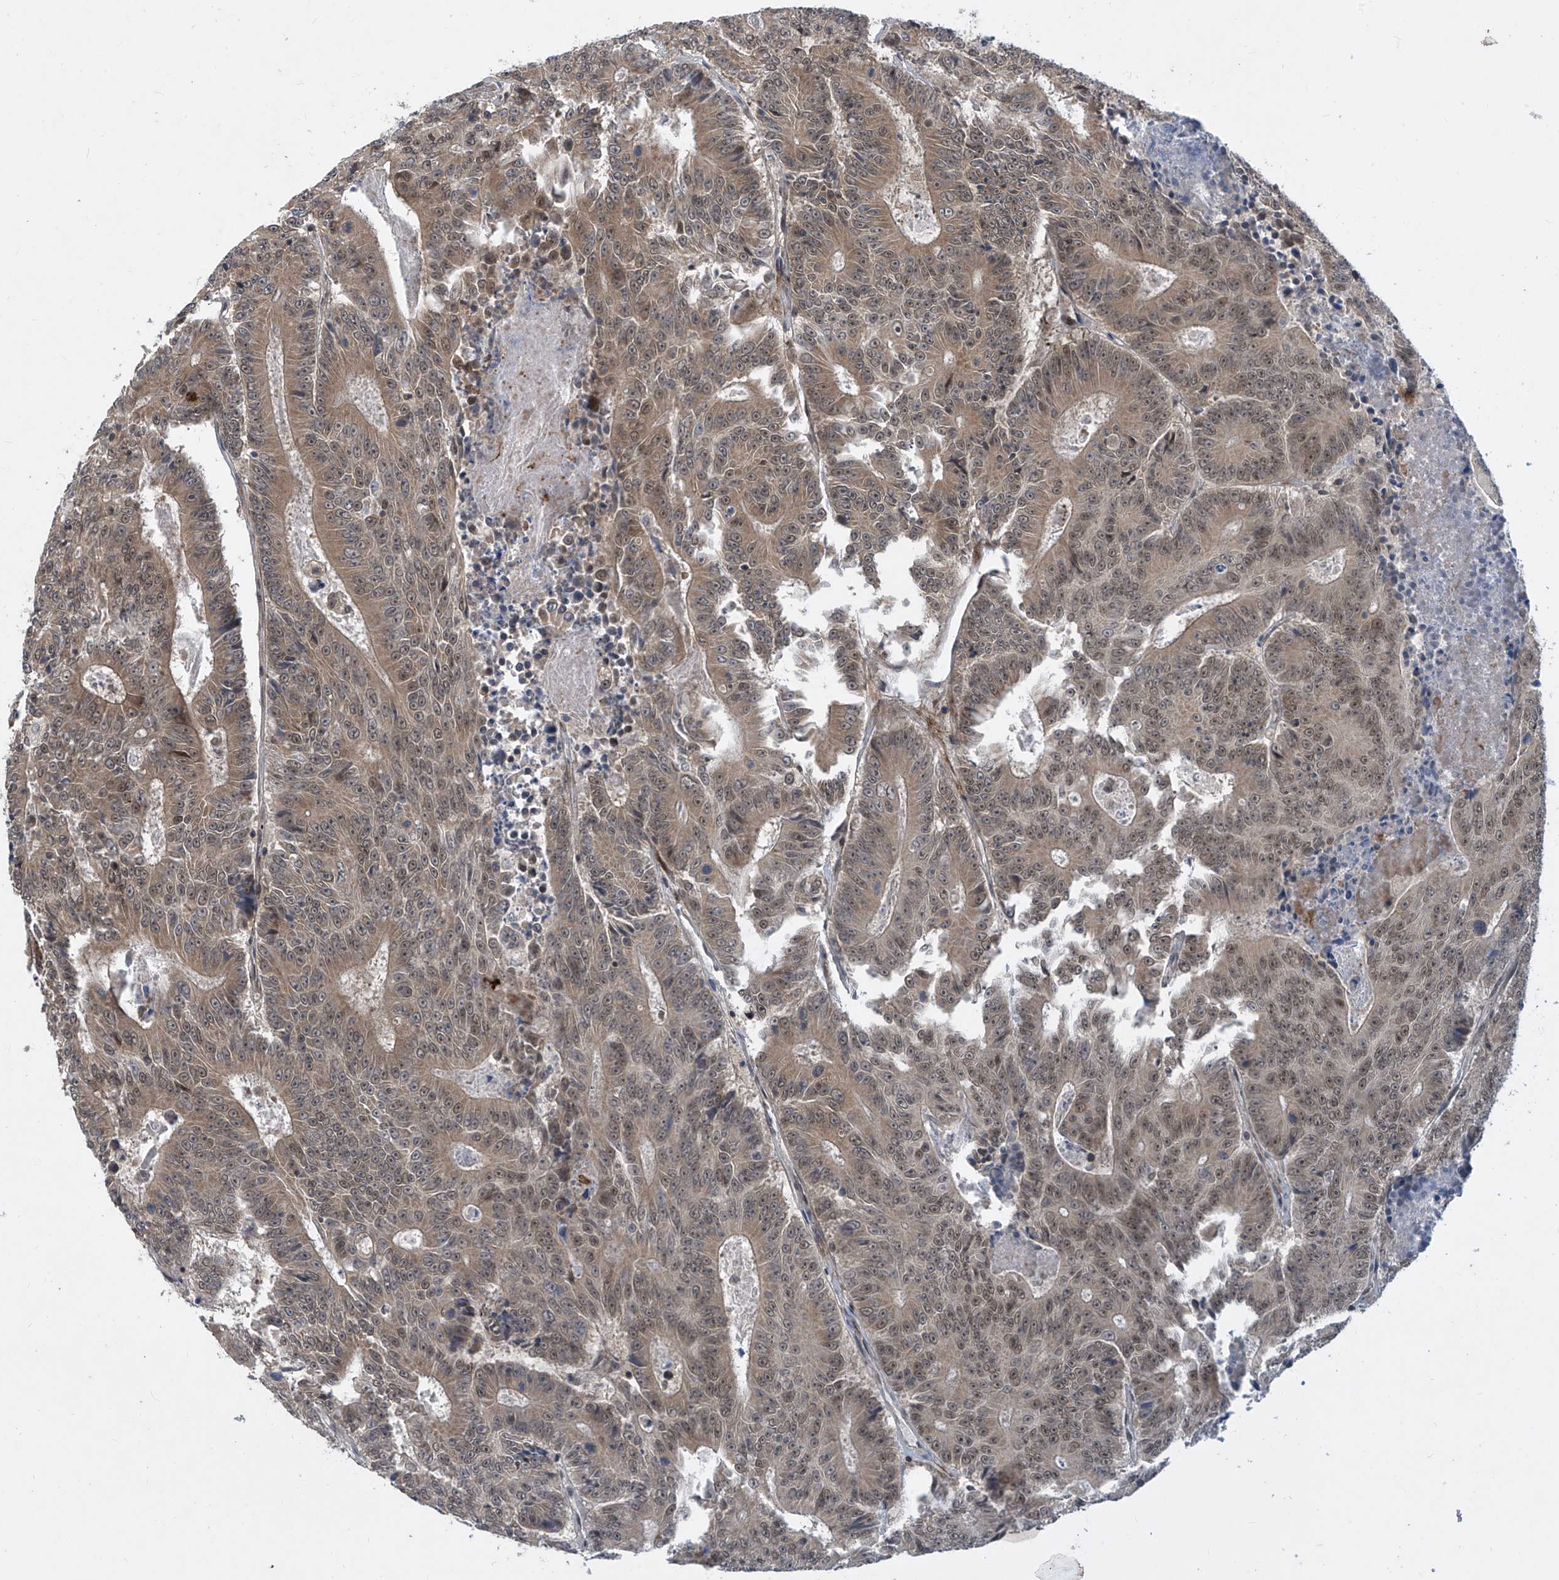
{"staining": {"intensity": "moderate", "quantity": ">75%", "location": "cytoplasmic/membranous,nuclear"}, "tissue": "colorectal cancer", "cell_type": "Tumor cells", "image_type": "cancer", "snomed": [{"axis": "morphology", "description": "Adenocarcinoma, NOS"}, {"axis": "topography", "description": "Colon"}], "caption": "Immunohistochemical staining of adenocarcinoma (colorectal) reveals moderate cytoplasmic/membranous and nuclear protein expression in approximately >75% of tumor cells.", "gene": "LAGE3", "patient": {"sex": "male", "age": 83}}